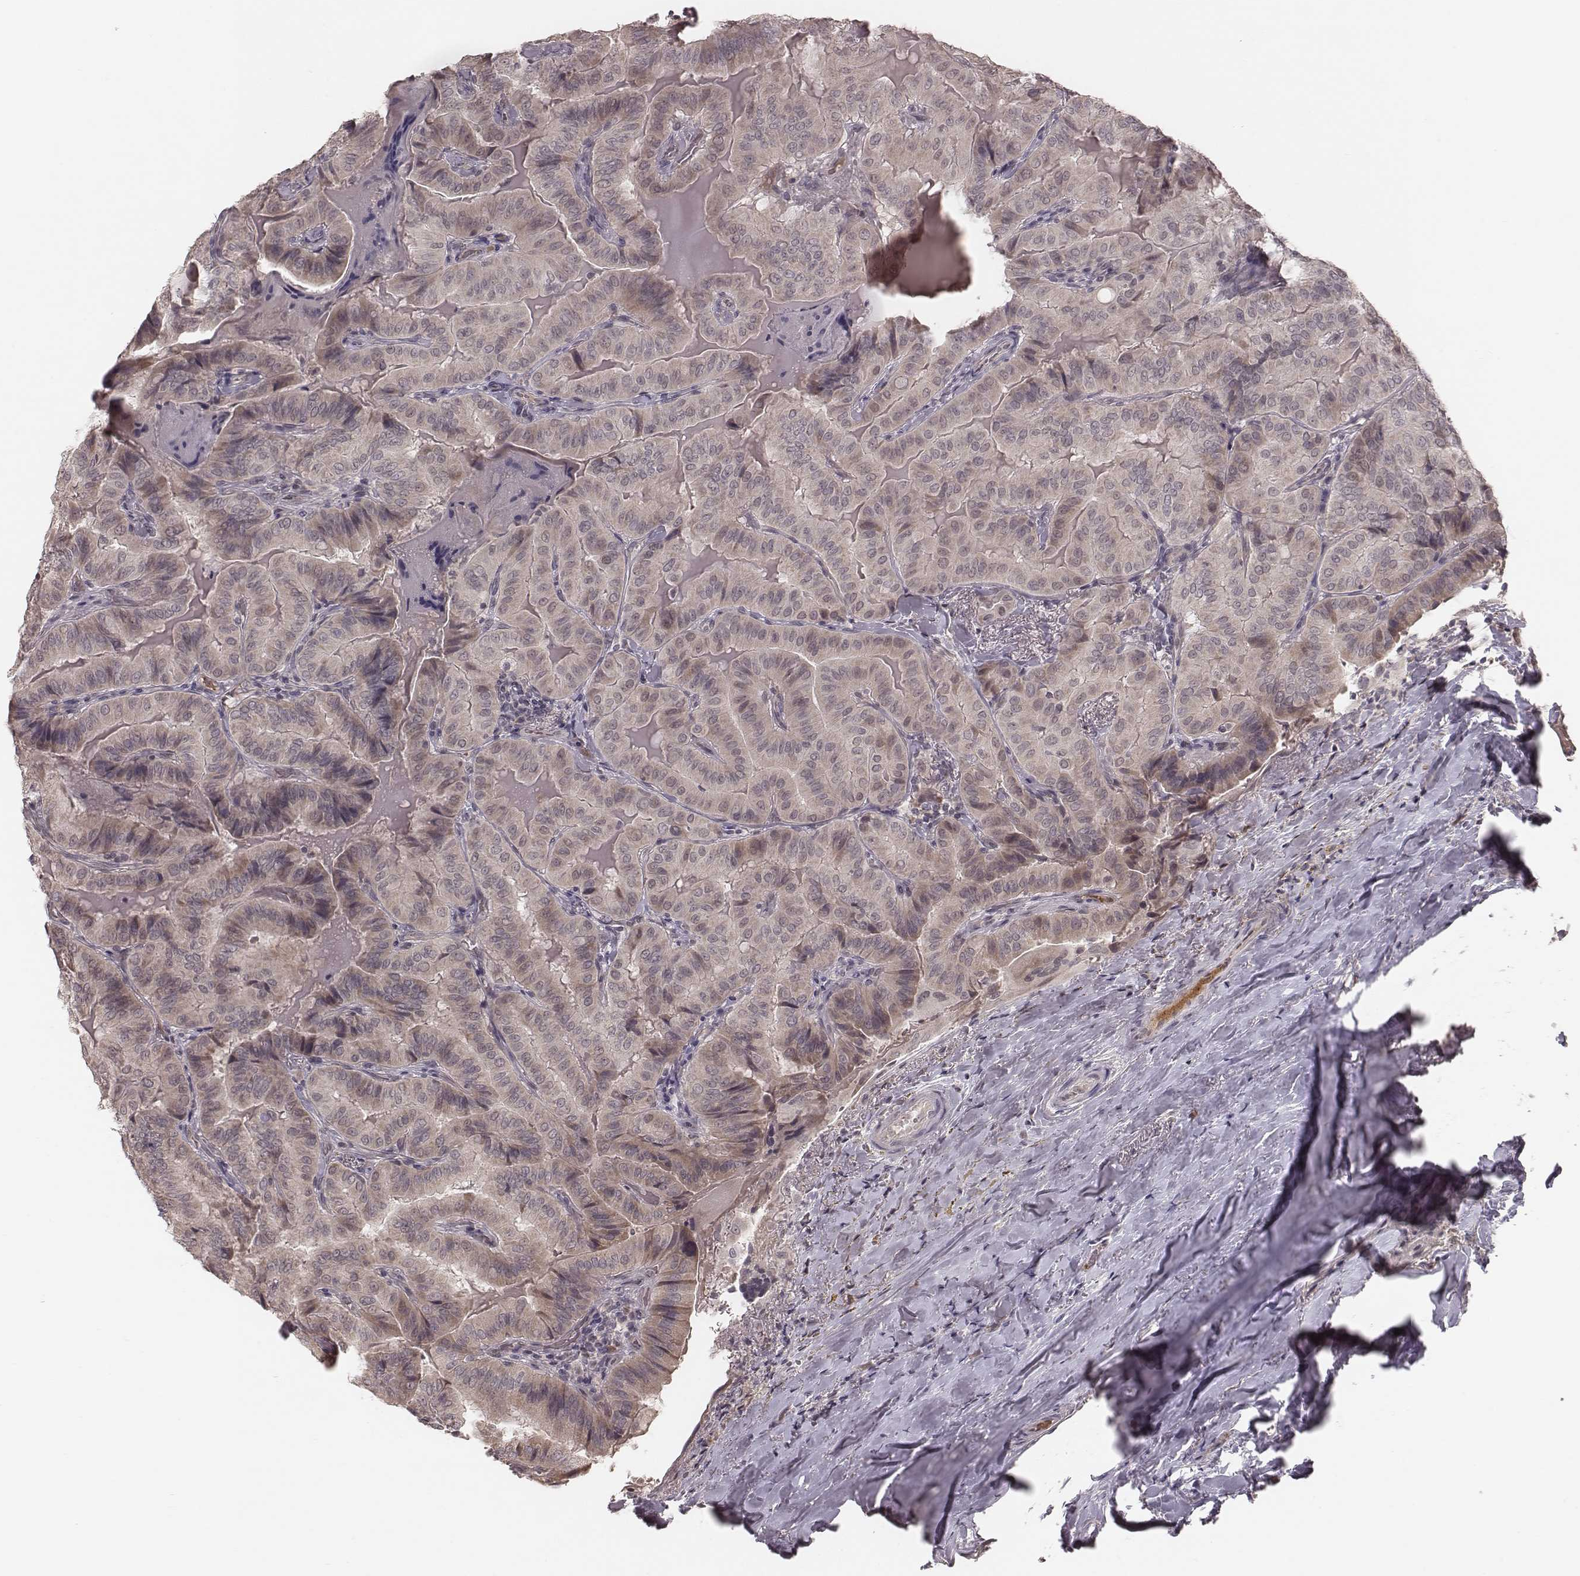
{"staining": {"intensity": "weak", "quantity": "<25%", "location": "cytoplasmic/membranous"}, "tissue": "thyroid cancer", "cell_type": "Tumor cells", "image_type": "cancer", "snomed": [{"axis": "morphology", "description": "Papillary adenocarcinoma, NOS"}, {"axis": "topography", "description": "Thyroid gland"}], "caption": "Immunohistochemistry of thyroid cancer (papillary adenocarcinoma) exhibits no expression in tumor cells. (IHC, brightfield microscopy, high magnification).", "gene": "IL5", "patient": {"sex": "female", "age": 68}}